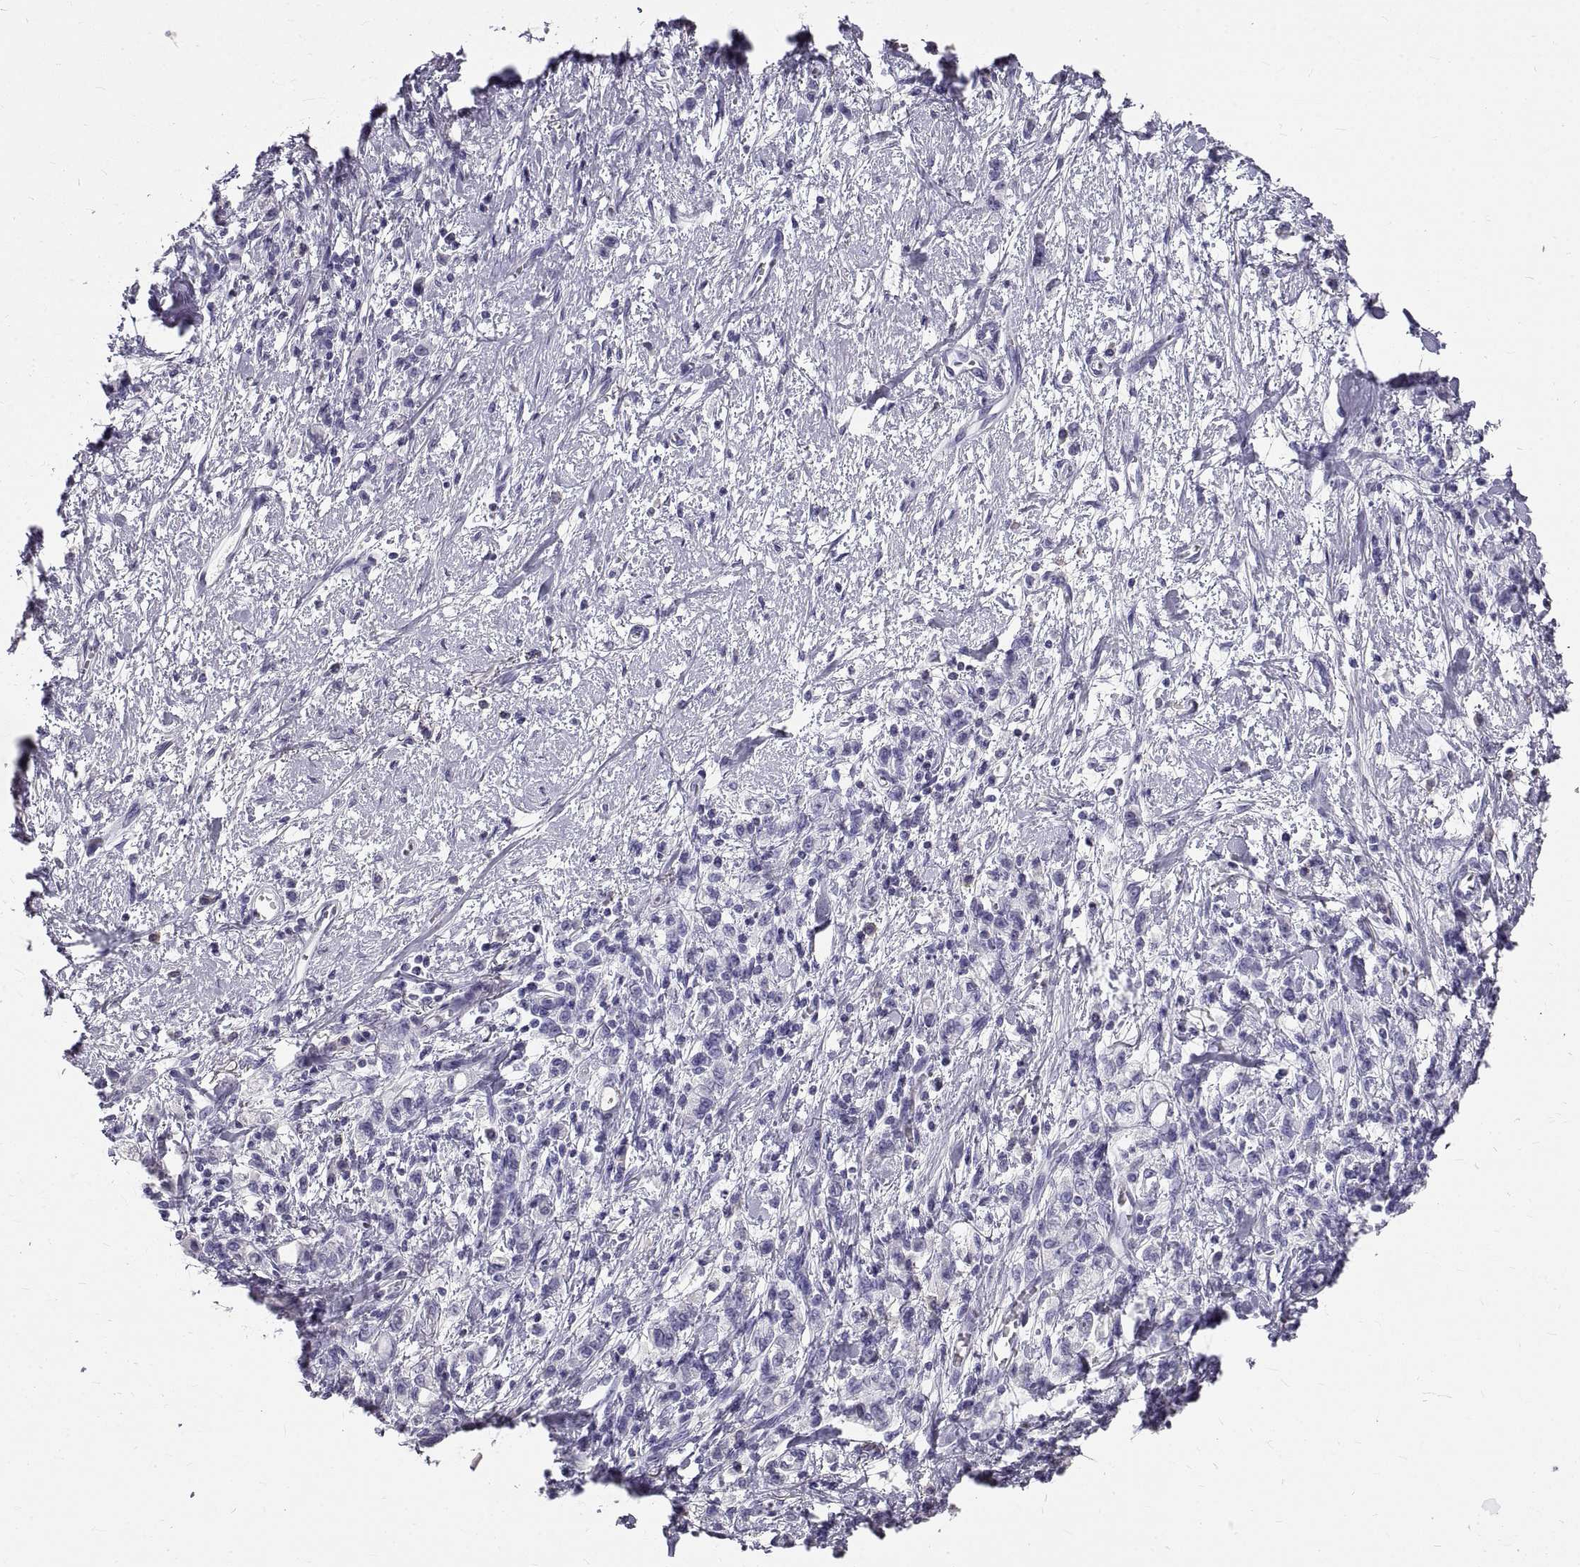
{"staining": {"intensity": "negative", "quantity": "none", "location": "none"}, "tissue": "stomach cancer", "cell_type": "Tumor cells", "image_type": "cancer", "snomed": [{"axis": "morphology", "description": "Adenocarcinoma, NOS"}, {"axis": "topography", "description": "Stomach"}], "caption": "High magnification brightfield microscopy of stomach cancer stained with DAB (3,3'-diaminobenzidine) (brown) and counterstained with hematoxylin (blue): tumor cells show no significant expression.", "gene": "GNG12", "patient": {"sex": "male", "age": 77}}